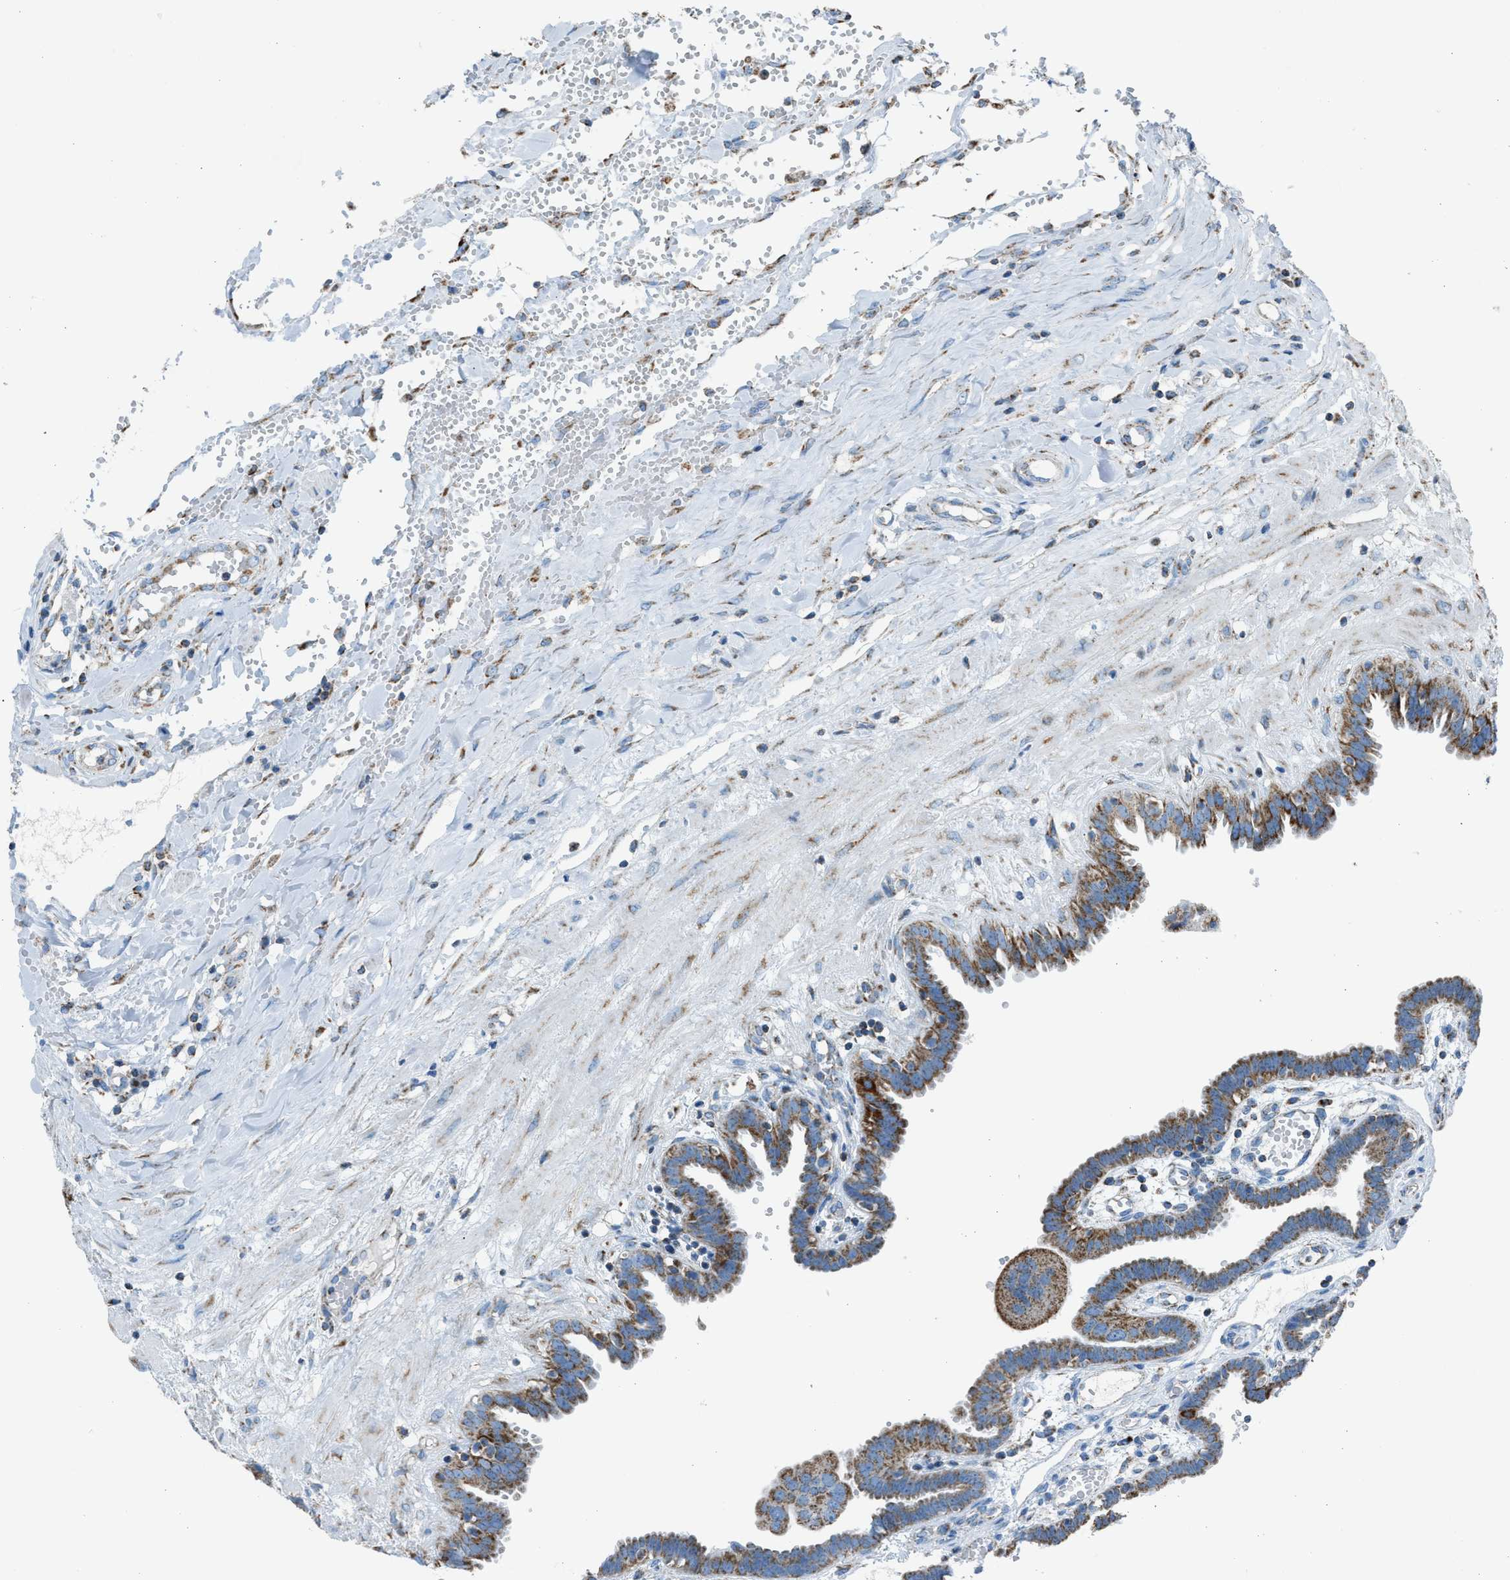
{"staining": {"intensity": "strong", "quantity": ">75%", "location": "cytoplasmic/membranous"}, "tissue": "fallopian tube", "cell_type": "Glandular cells", "image_type": "normal", "snomed": [{"axis": "morphology", "description": "Normal tissue, NOS"}, {"axis": "topography", "description": "Fallopian tube"}, {"axis": "topography", "description": "Placenta"}], "caption": "Immunohistochemical staining of benign human fallopian tube demonstrates >75% levels of strong cytoplasmic/membranous protein staining in about >75% of glandular cells.", "gene": "MDH2", "patient": {"sex": "female", "age": 32}}